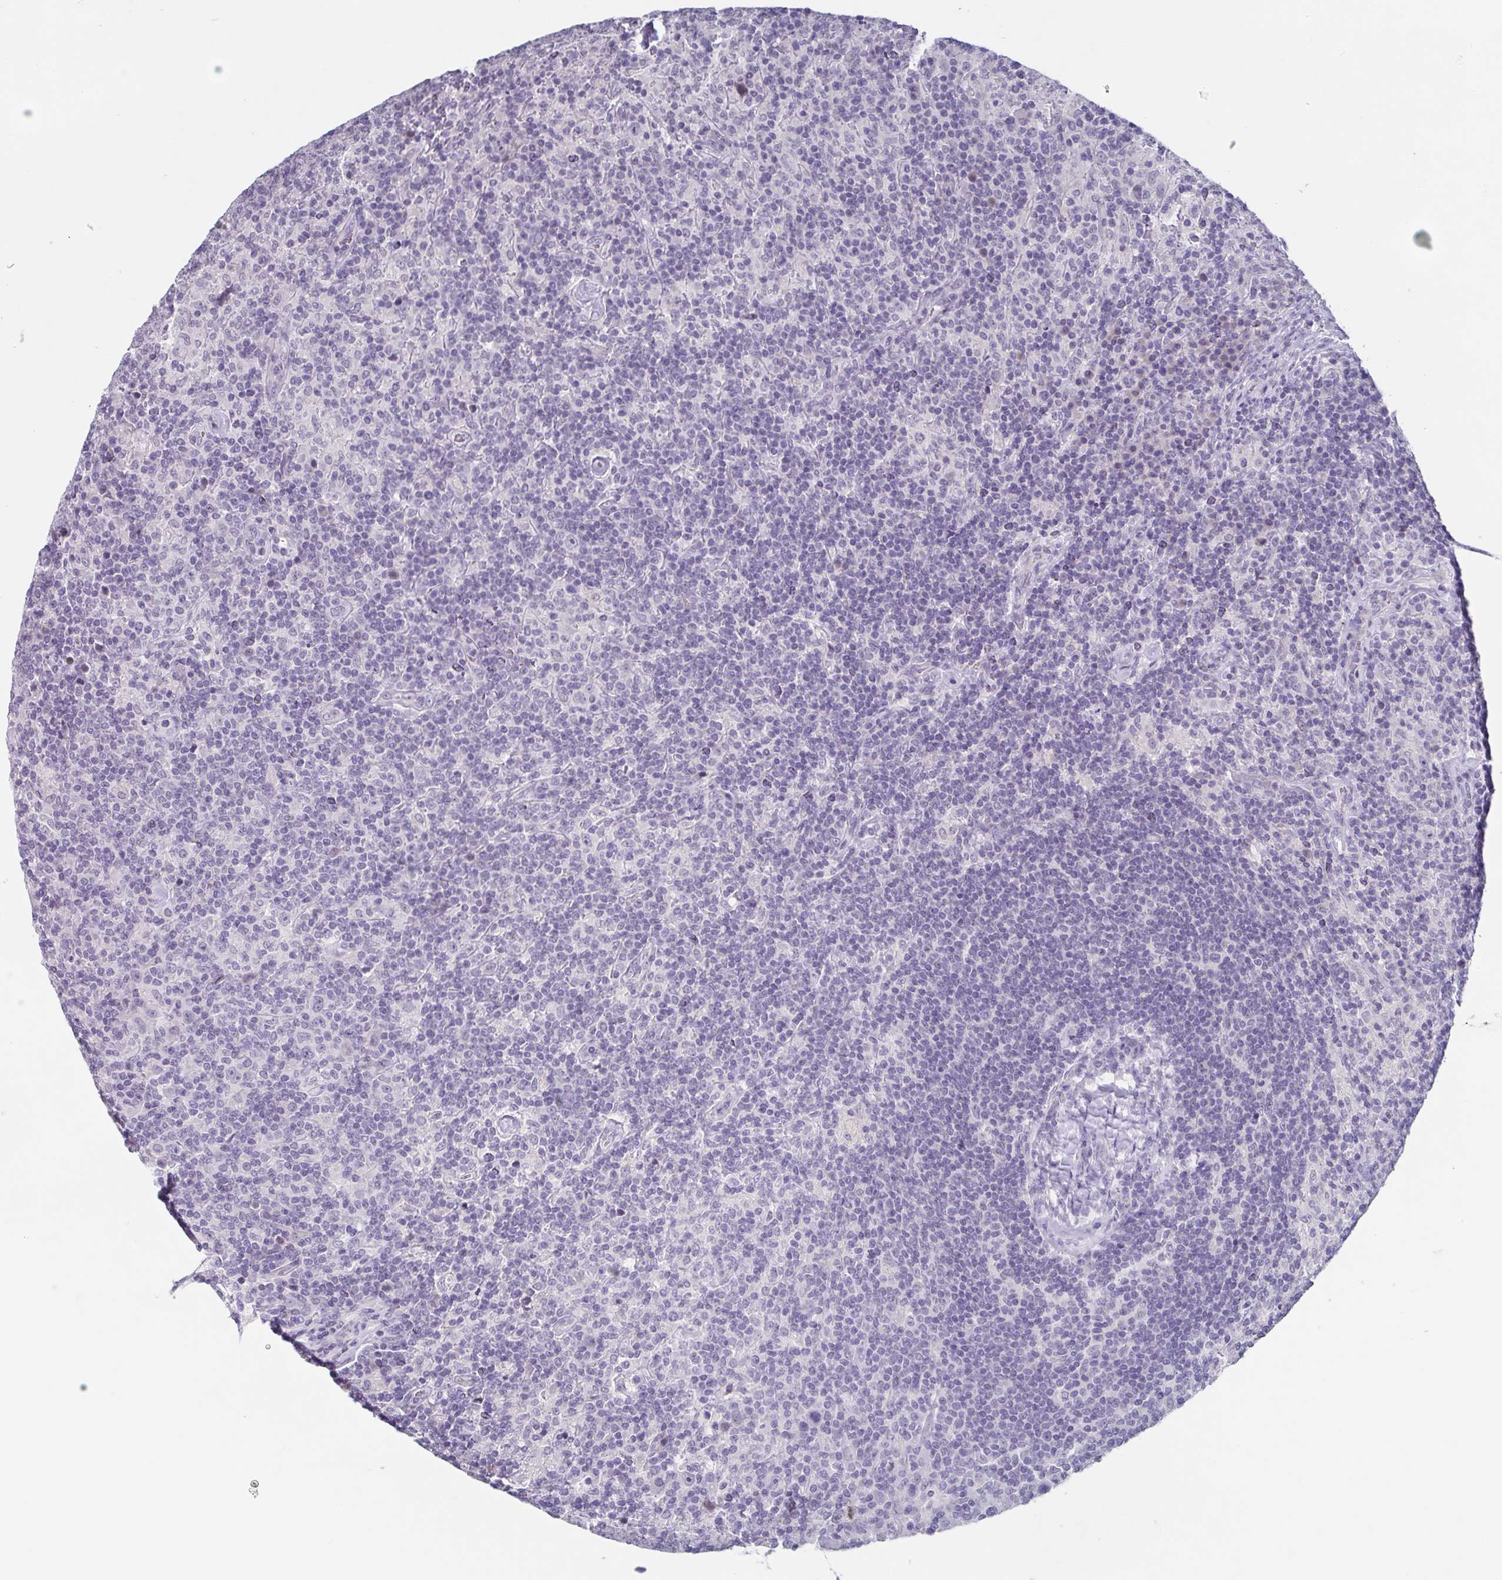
{"staining": {"intensity": "negative", "quantity": "none", "location": "none"}, "tissue": "lymphoma", "cell_type": "Tumor cells", "image_type": "cancer", "snomed": [{"axis": "morphology", "description": "Hodgkin's disease, NOS"}, {"axis": "topography", "description": "Lymph node"}], "caption": "Tumor cells show no significant protein positivity in lymphoma.", "gene": "GHRL", "patient": {"sex": "male", "age": 70}}